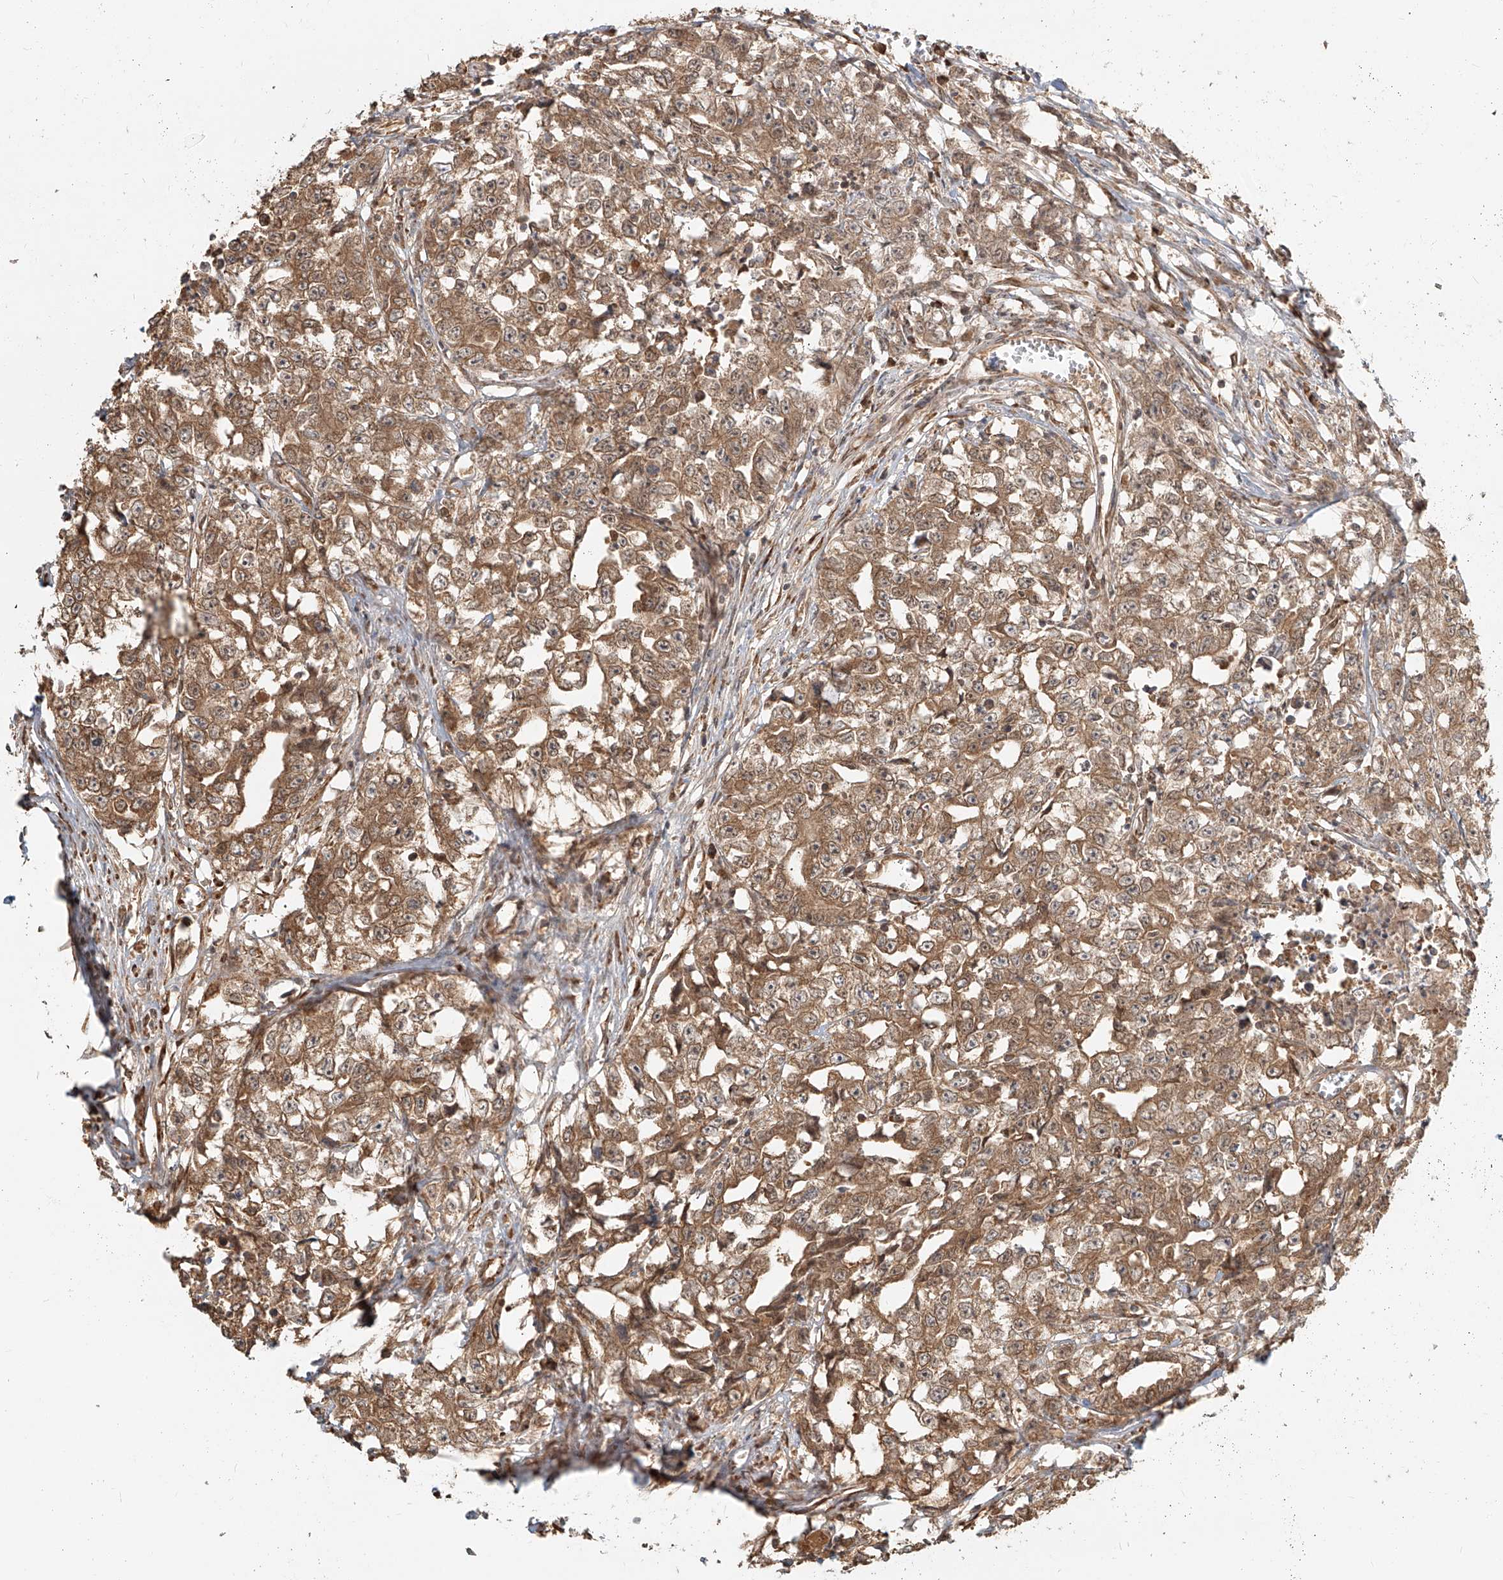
{"staining": {"intensity": "moderate", "quantity": ">75%", "location": "cytoplasmic/membranous"}, "tissue": "testis cancer", "cell_type": "Tumor cells", "image_type": "cancer", "snomed": [{"axis": "morphology", "description": "Seminoma, NOS"}, {"axis": "morphology", "description": "Carcinoma, Embryonal, NOS"}, {"axis": "topography", "description": "Testis"}], "caption": "Immunohistochemistry (IHC) (DAB) staining of human testis cancer demonstrates moderate cytoplasmic/membranous protein staining in about >75% of tumor cells. (IHC, brightfield microscopy, high magnification).", "gene": "UBE2K", "patient": {"sex": "male", "age": 43}}